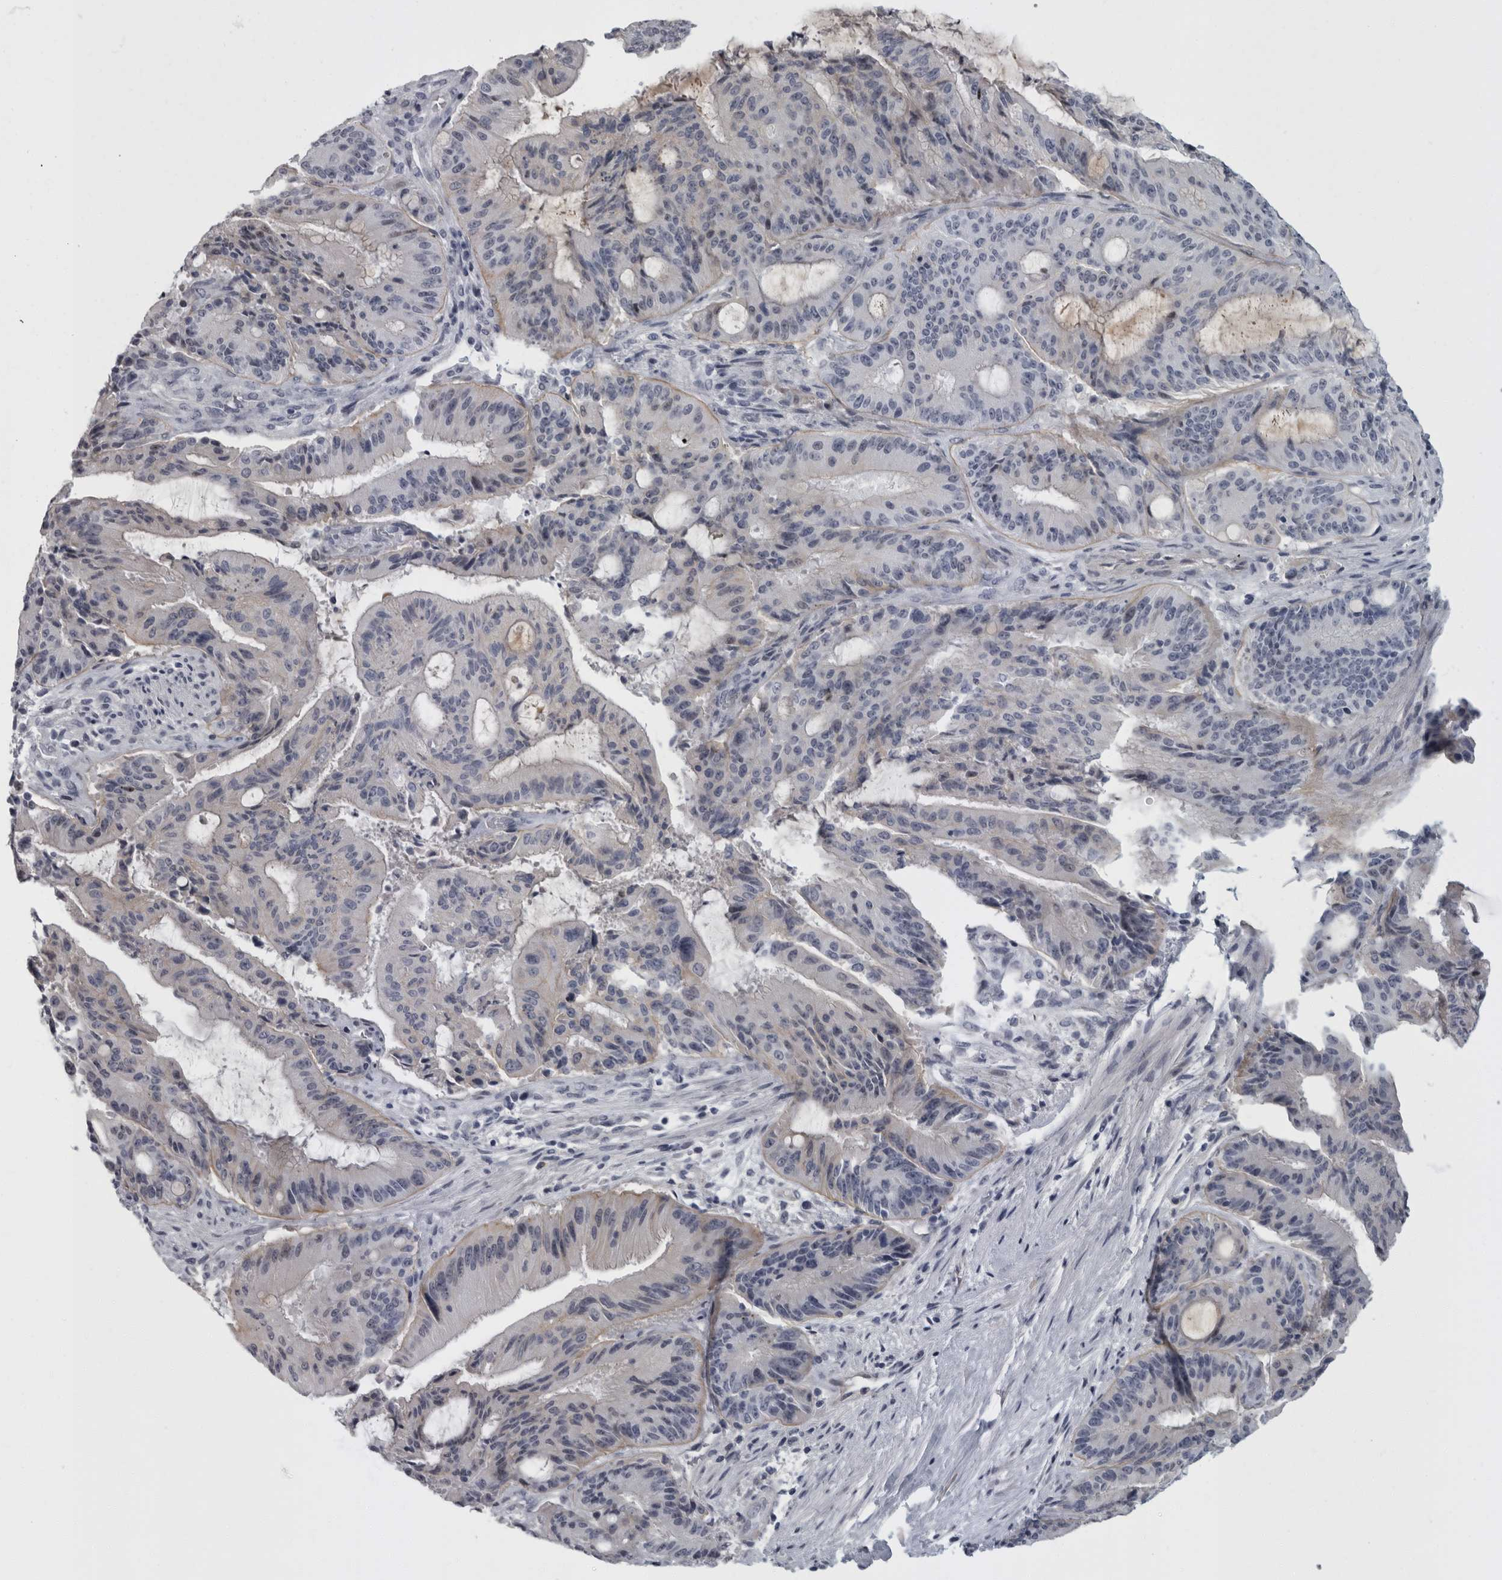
{"staining": {"intensity": "negative", "quantity": "none", "location": "none"}, "tissue": "liver cancer", "cell_type": "Tumor cells", "image_type": "cancer", "snomed": [{"axis": "morphology", "description": "Normal tissue, NOS"}, {"axis": "morphology", "description": "Cholangiocarcinoma"}, {"axis": "topography", "description": "Liver"}, {"axis": "topography", "description": "Peripheral nerve tissue"}], "caption": "Tumor cells show no significant protein expression in liver cholangiocarcinoma. The staining is performed using DAB (3,3'-diaminobenzidine) brown chromogen with nuclei counter-stained in using hematoxylin.", "gene": "SLC25A39", "patient": {"sex": "female", "age": 73}}